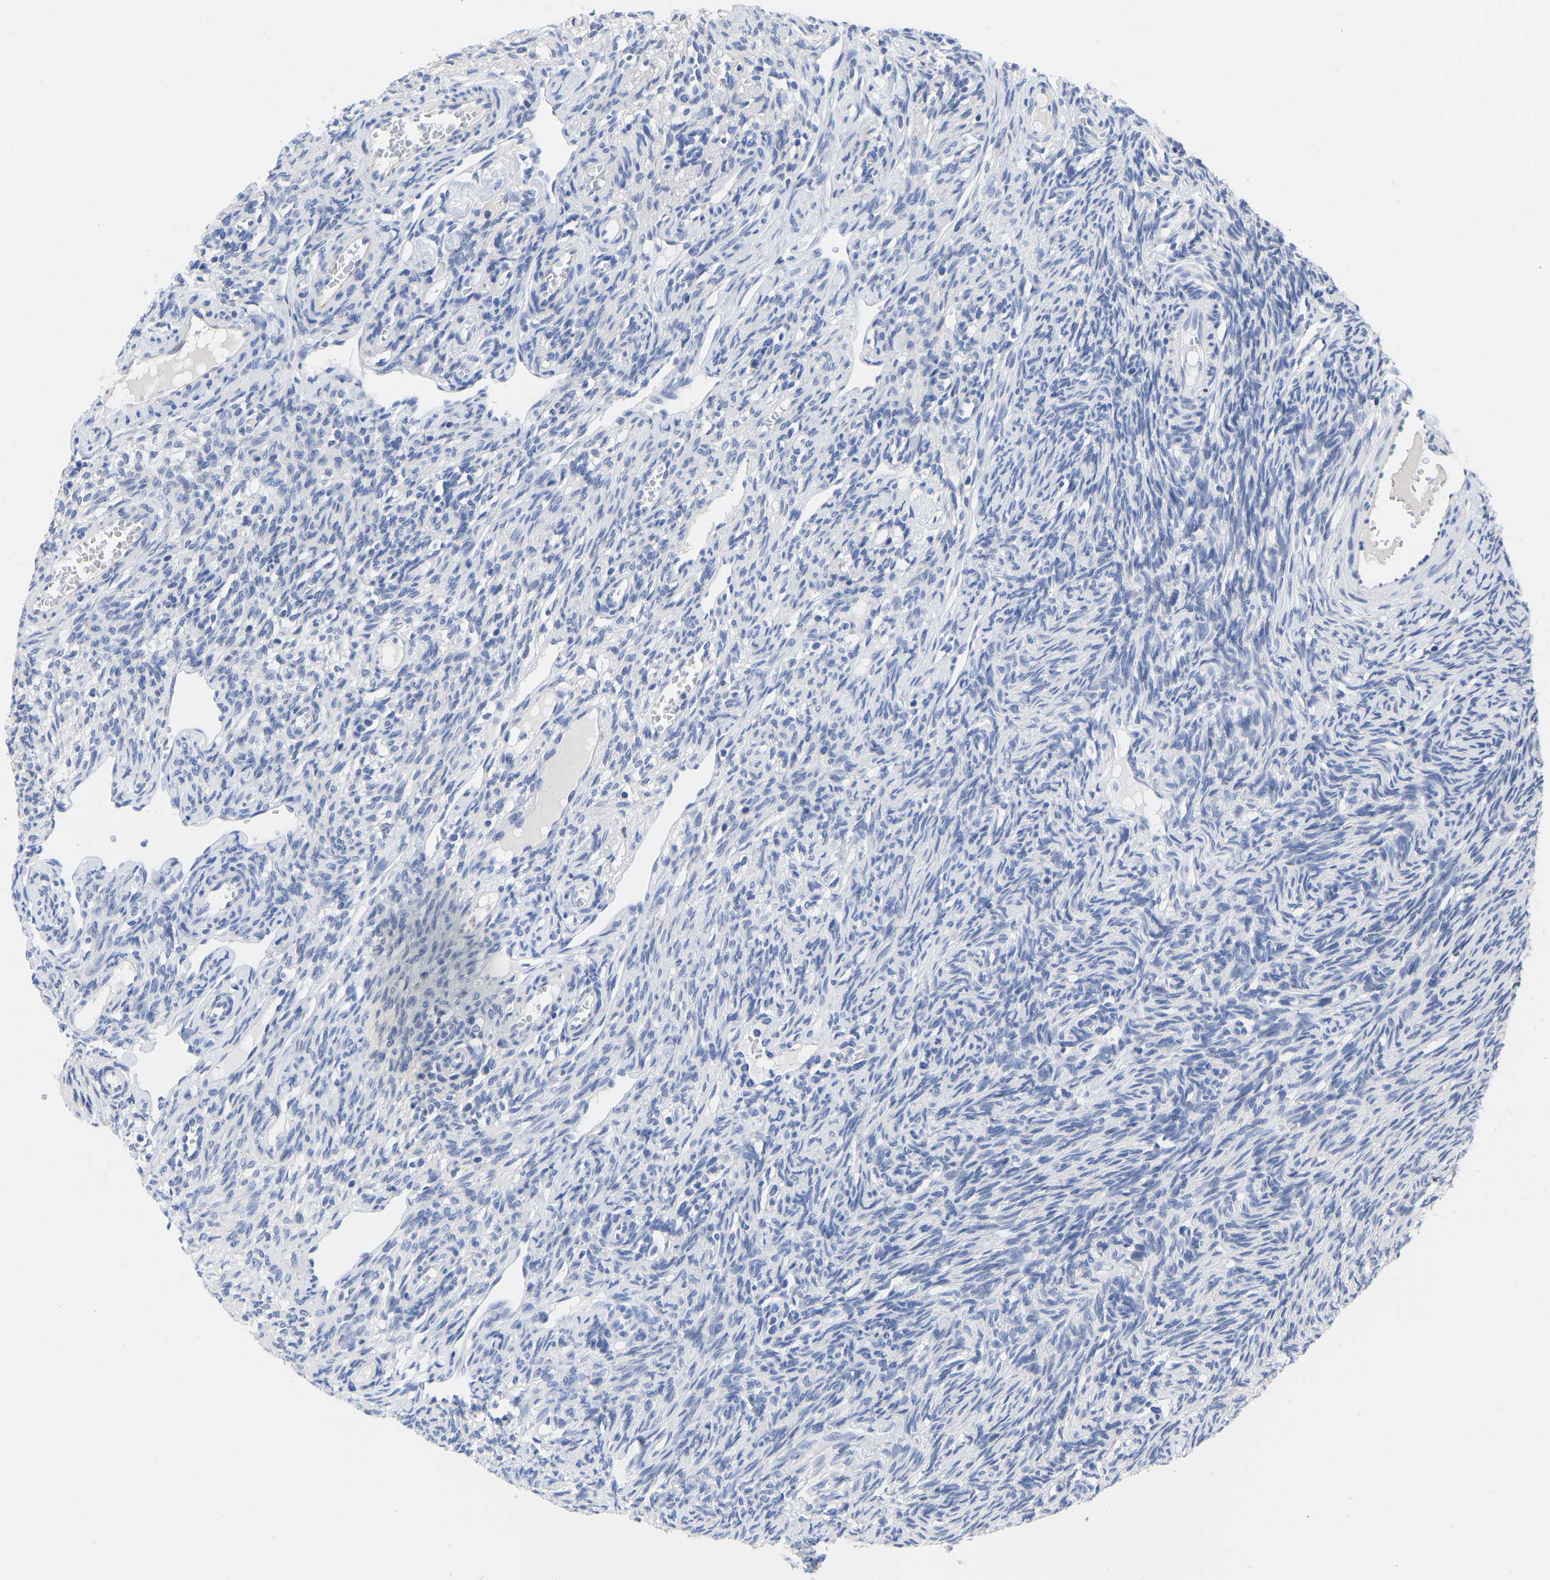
{"staining": {"intensity": "negative", "quantity": "none", "location": "none"}, "tissue": "ovary", "cell_type": "Follicle cells", "image_type": "normal", "snomed": [{"axis": "morphology", "description": "Normal tissue, NOS"}, {"axis": "topography", "description": "Ovary"}], "caption": "High magnification brightfield microscopy of unremarkable ovary stained with DAB (3,3'-diaminobenzidine) (brown) and counterstained with hematoxylin (blue): follicle cells show no significant expression. (DAB (3,3'-diaminobenzidine) immunohistochemistry with hematoxylin counter stain).", "gene": "GPA33", "patient": {"sex": "female", "age": 33}}